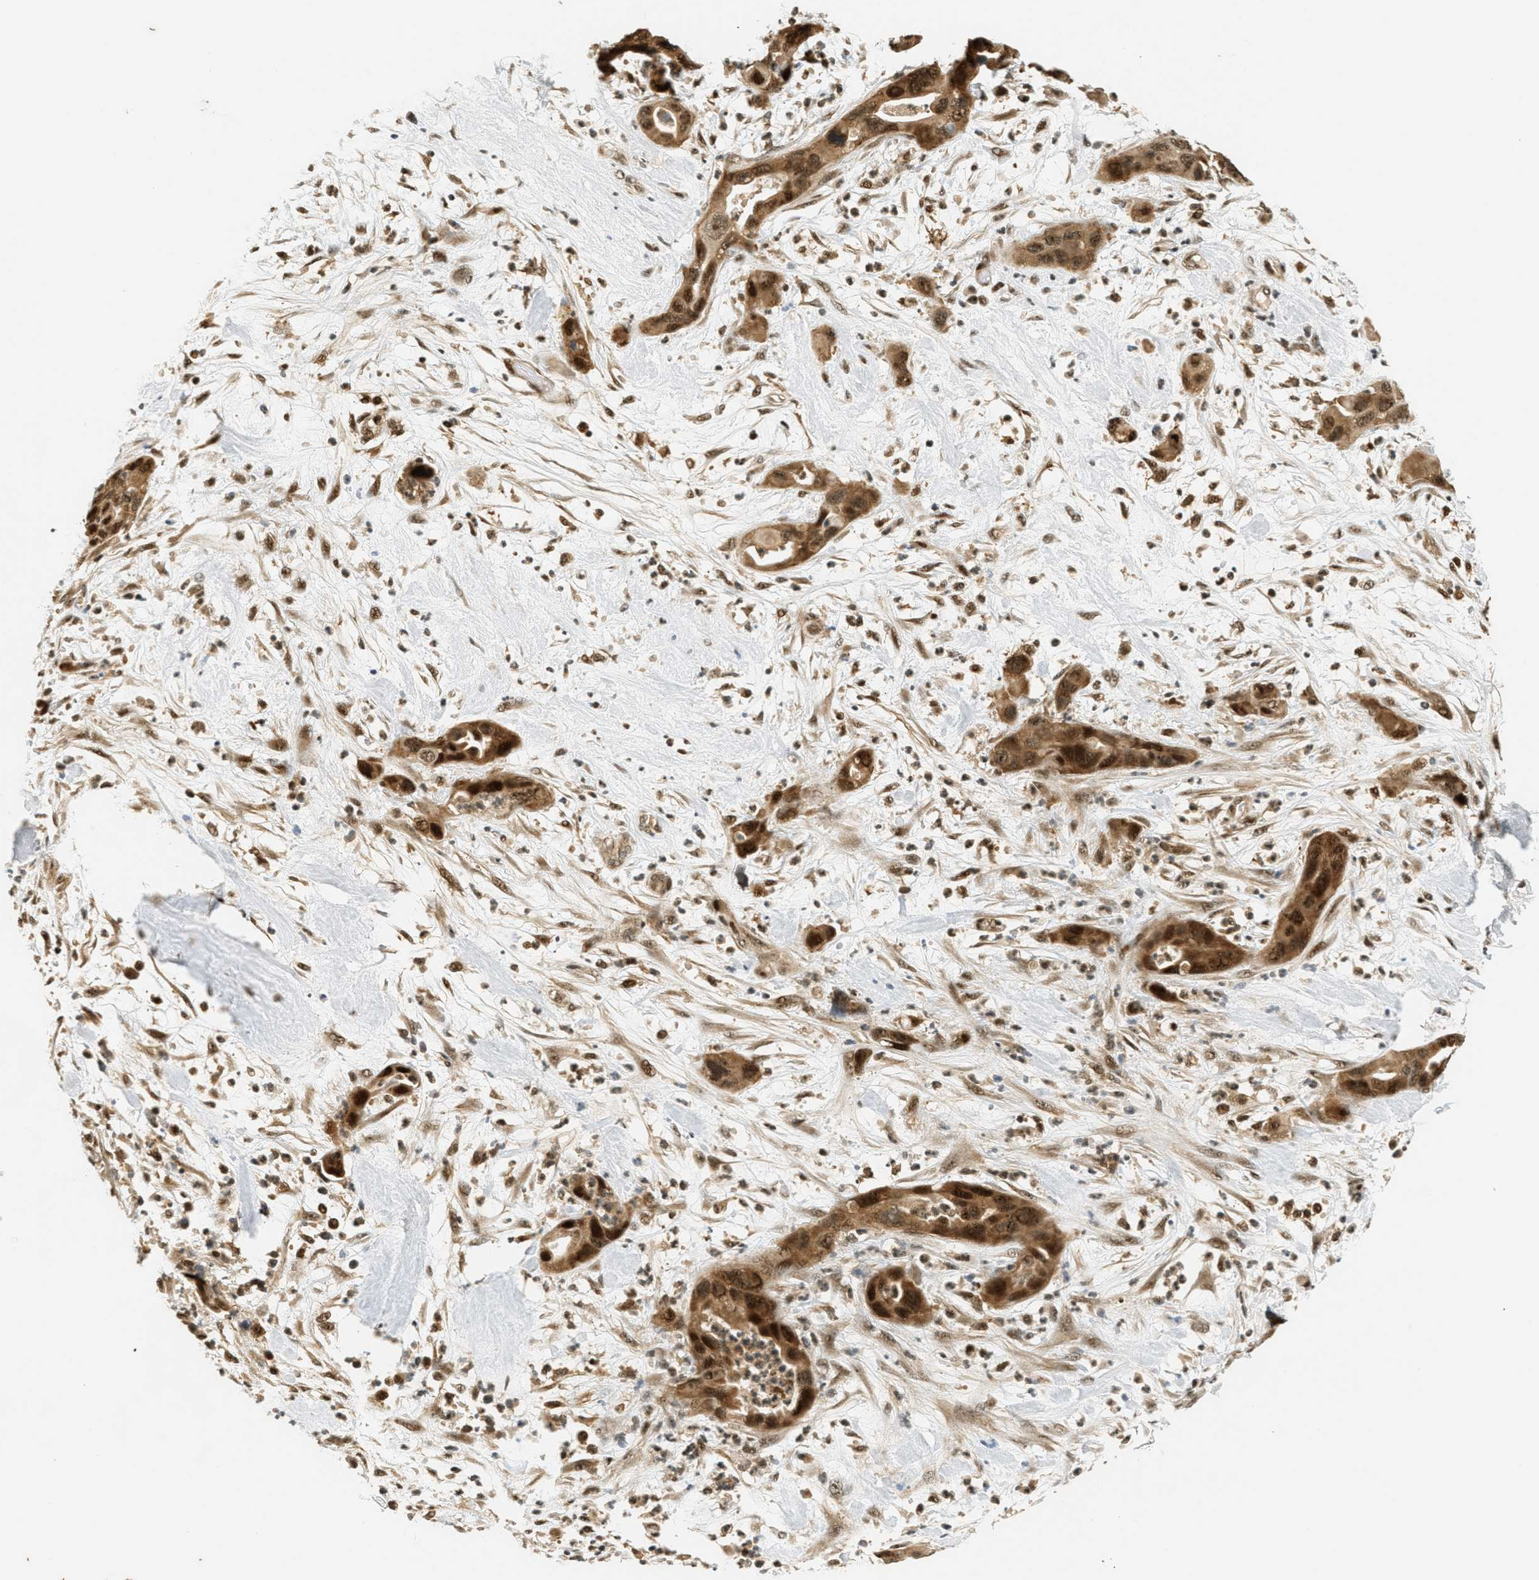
{"staining": {"intensity": "strong", "quantity": ">75%", "location": "cytoplasmic/membranous,nuclear"}, "tissue": "pancreatic cancer", "cell_type": "Tumor cells", "image_type": "cancer", "snomed": [{"axis": "morphology", "description": "Adenocarcinoma, NOS"}, {"axis": "topography", "description": "Pancreas"}], "caption": "IHC micrograph of neoplastic tissue: pancreatic cancer stained using immunohistochemistry (IHC) exhibits high levels of strong protein expression localized specifically in the cytoplasmic/membranous and nuclear of tumor cells, appearing as a cytoplasmic/membranous and nuclear brown color.", "gene": "FOXM1", "patient": {"sex": "female", "age": 71}}